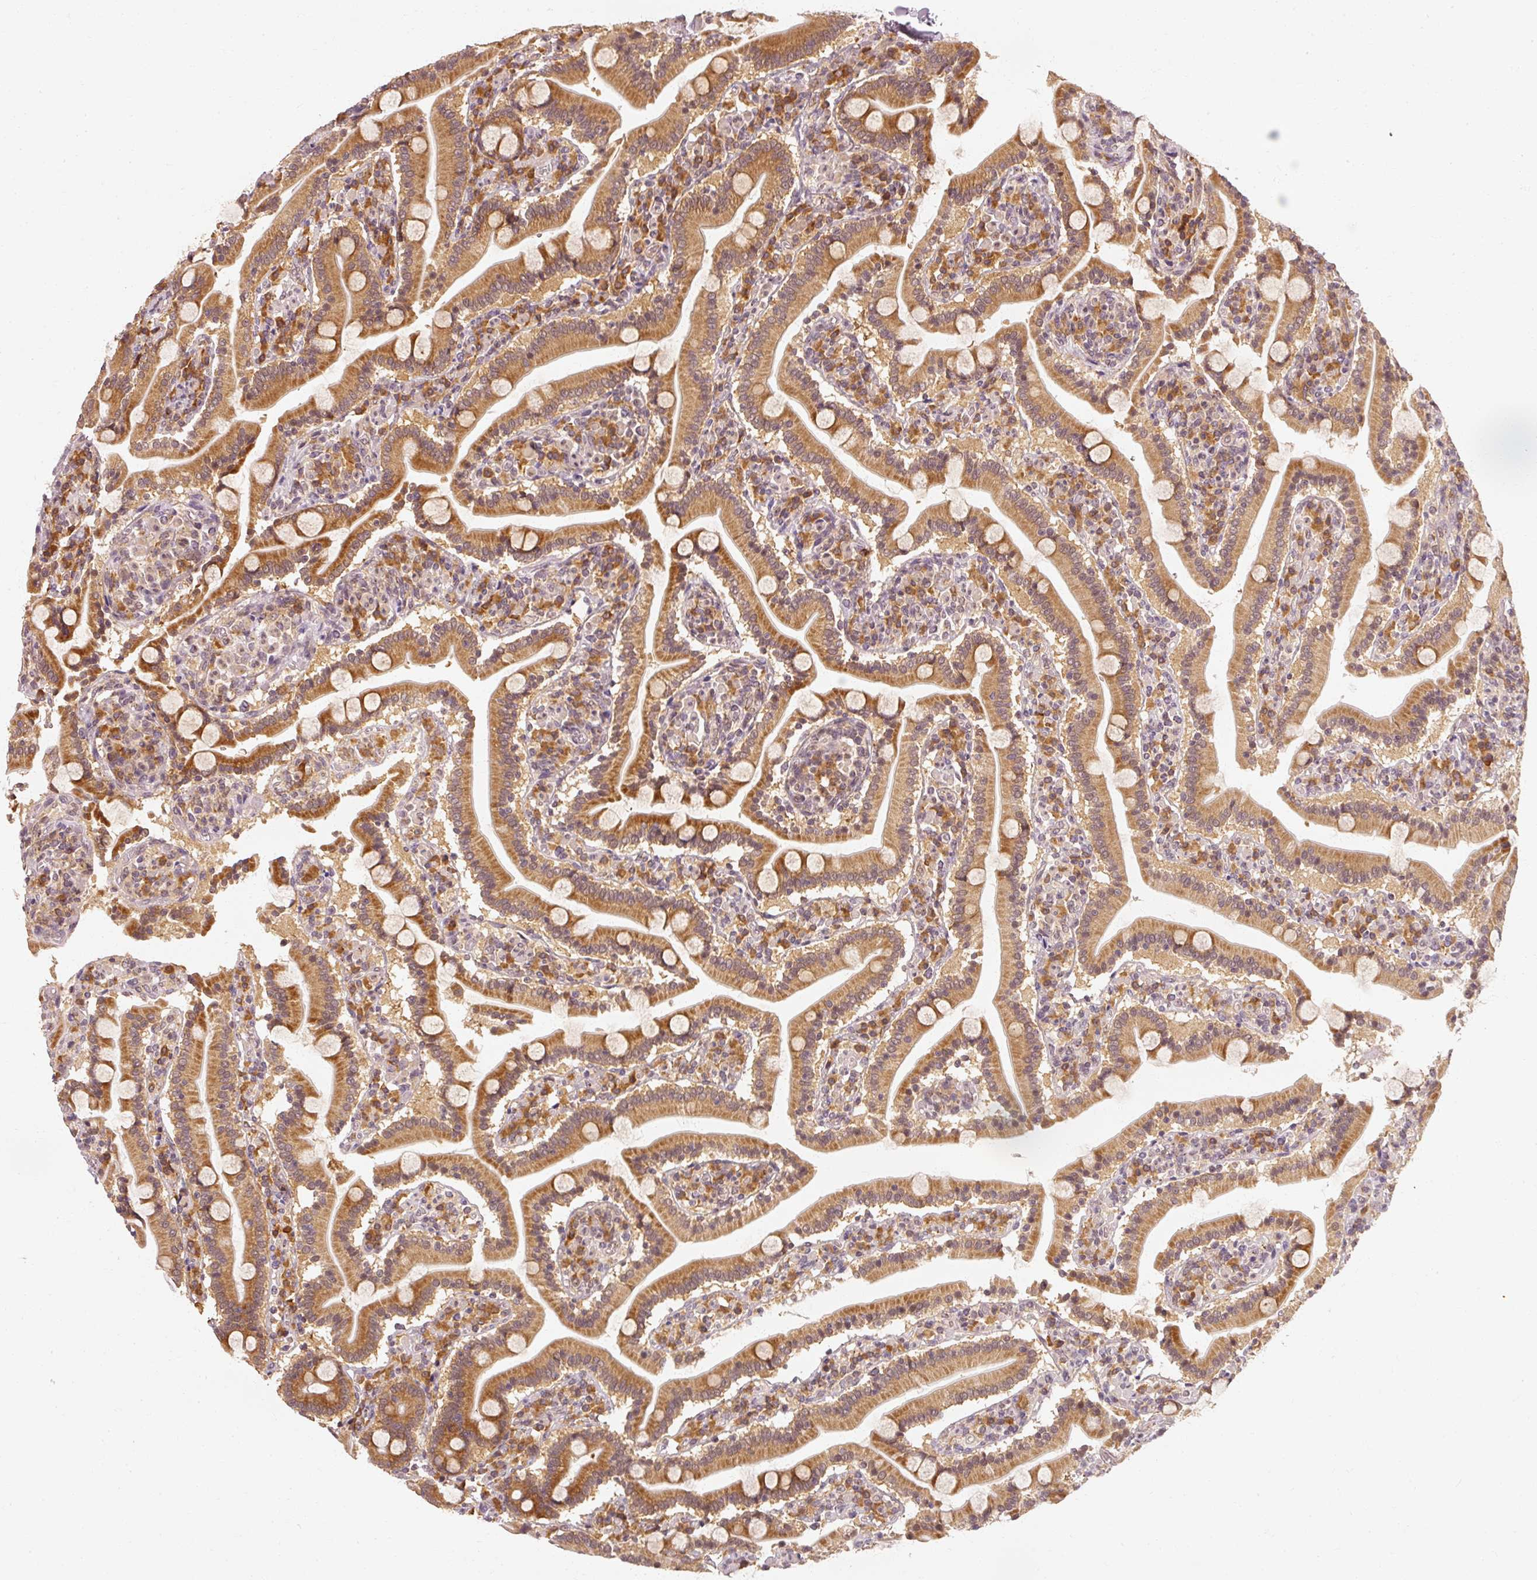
{"staining": {"intensity": "strong", "quantity": ">75%", "location": "cytoplasmic/membranous"}, "tissue": "duodenum", "cell_type": "Glandular cells", "image_type": "normal", "snomed": [{"axis": "morphology", "description": "Normal tissue, NOS"}, {"axis": "topography", "description": "Duodenum"}], "caption": "IHC staining of benign duodenum, which demonstrates high levels of strong cytoplasmic/membranous expression in about >75% of glandular cells indicating strong cytoplasmic/membranous protein positivity. The staining was performed using DAB (brown) for protein detection and nuclei were counterstained in hematoxylin (blue).", "gene": "EEF1A1", "patient": {"sex": "male", "age": 55}}